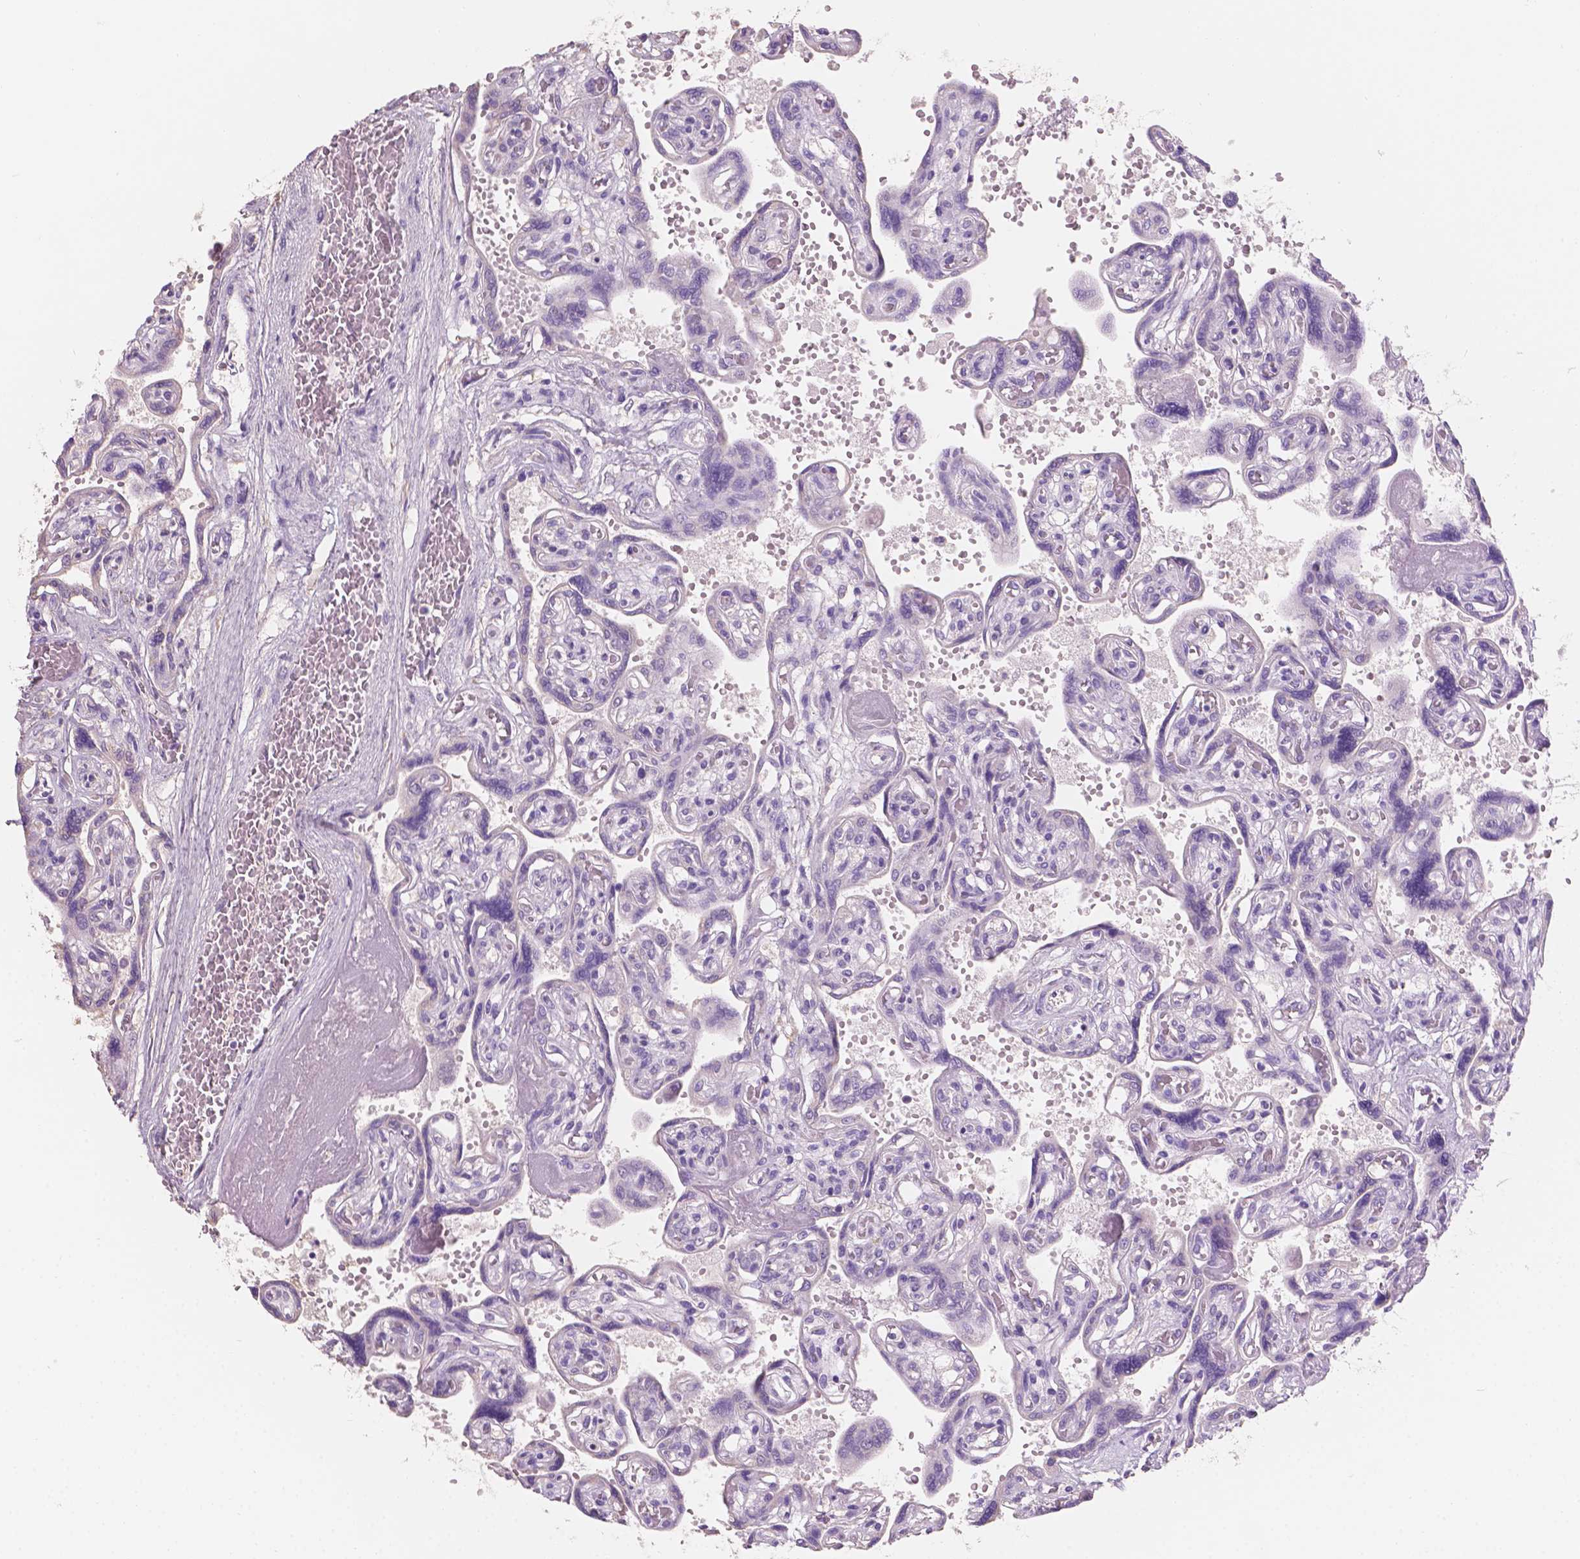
{"staining": {"intensity": "negative", "quantity": "none", "location": "none"}, "tissue": "placenta", "cell_type": "Decidual cells", "image_type": "normal", "snomed": [{"axis": "morphology", "description": "Normal tissue, NOS"}, {"axis": "topography", "description": "Placenta"}], "caption": "An immunohistochemistry (IHC) image of benign placenta is shown. There is no staining in decidual cells of placenta. The staining was performed using DAB to visualize the protein expression in brown, while the nuclei were stained in blue with hematoxylin (Magnification: 20x).", "gene": "SBSN", "patient": {"sex": "female", "age": 32}}